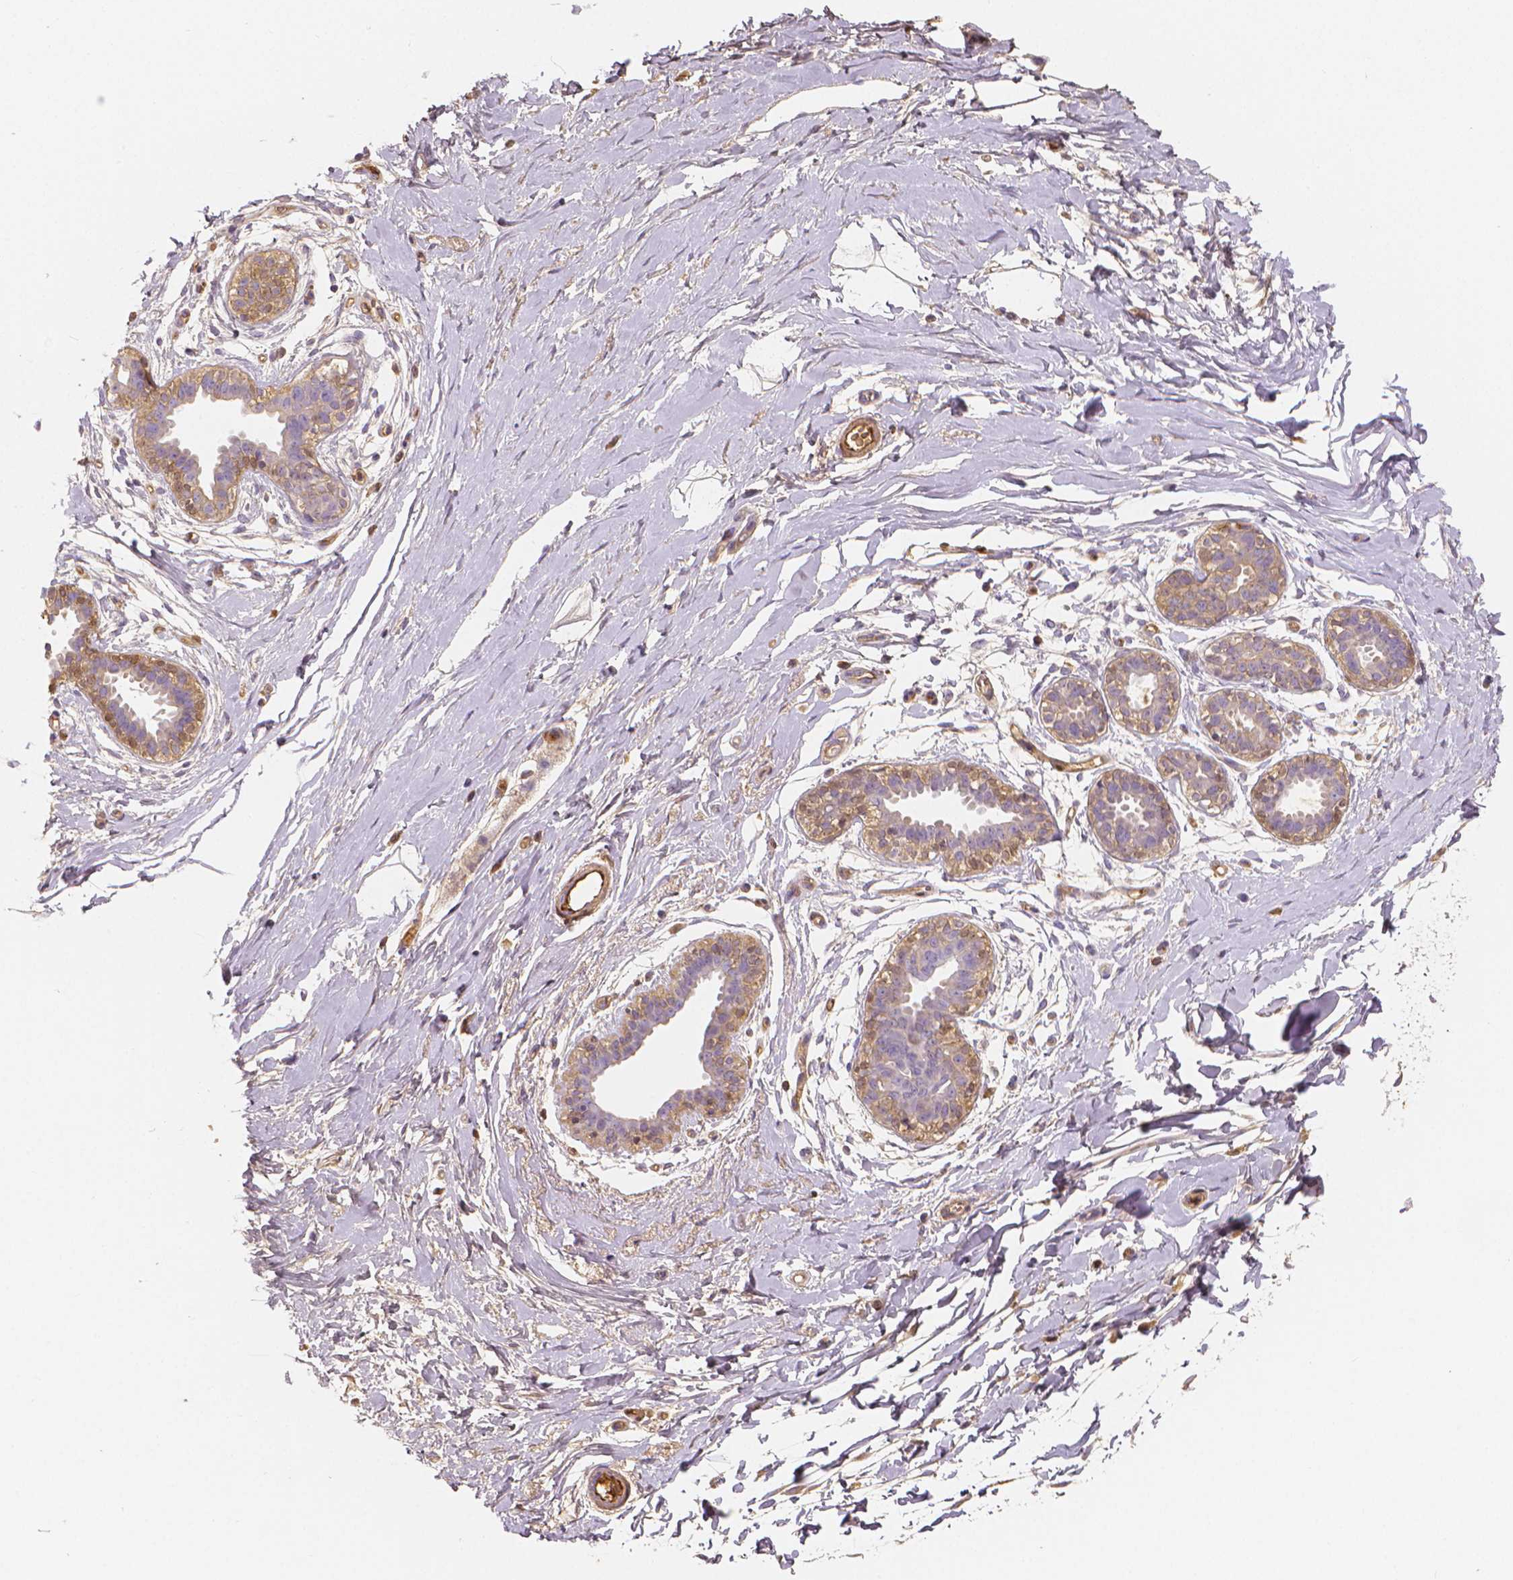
{"staining": {"intensity": "negative", "quantity": "none", "location": "none"}, "tissue": "breast", "cell_type": "Adipocytes", "image_type": "normal", "snomed": [{"axis": "morphology", "description": "Normal tissue, NOS"}, {"axis": "topography", "description": "Breast"}], "caption": "This is an IHC histopathology image of unremarkable breast. There is no staining in adipocytes.", "gene": "APOA4", "patient": {"sex": "female", "age": 49}}